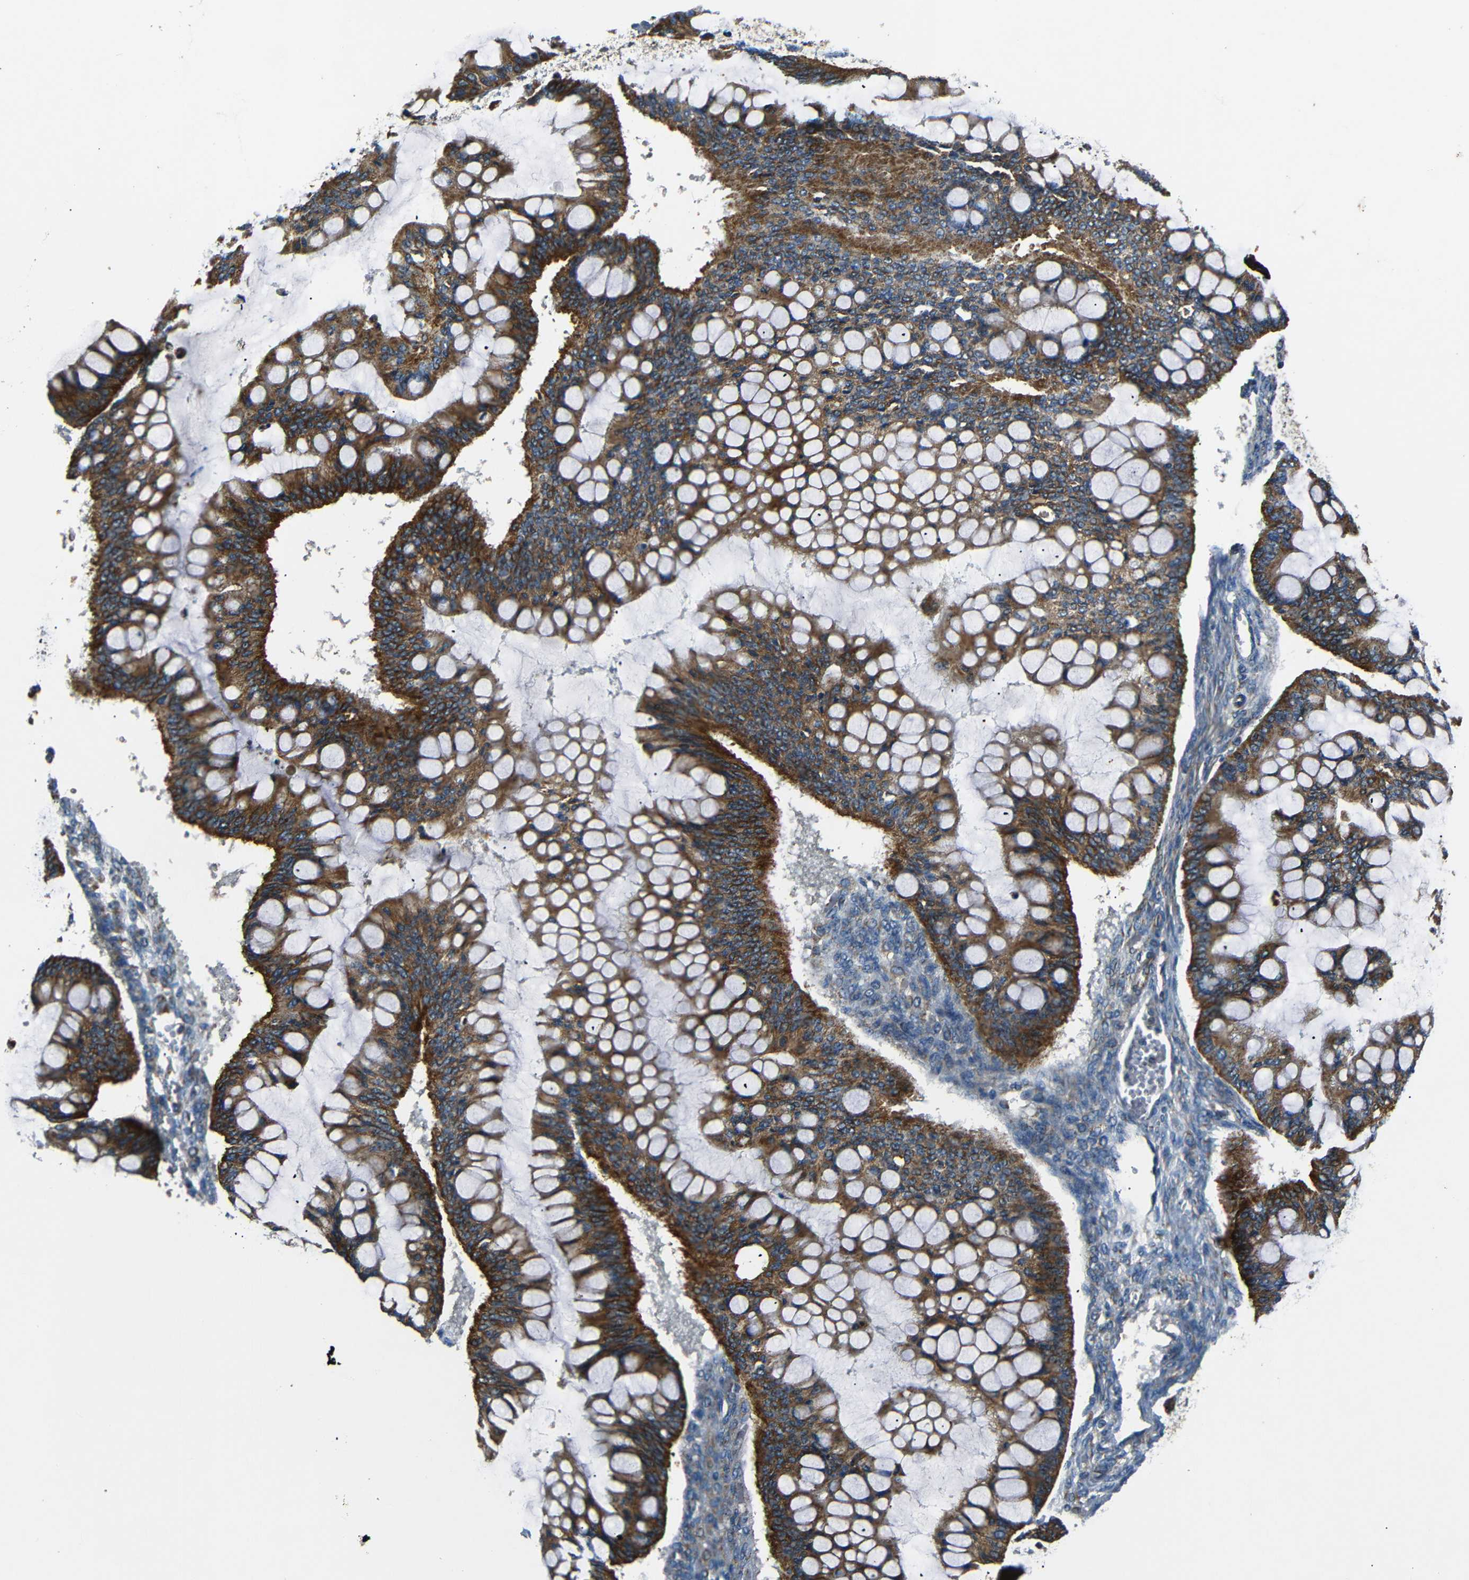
{"staining": {"intensity": "strong", "quantity": ">75%", "location": "cytoplasmic/membranous"}, "tissue": "ovarian cancer", "cell_type": "Tumor cells", "image_type": "cancer", "snomed": [{"axis": "morphology", "description": "Cystadenocarcinoma, mucinous, NOS"}, {"axis": "topography", "description": "Ovary"}], "caption": "Immunohistochemistry of mucinous cystadenocarcinoma (ovarian) shows high levels of strong cytoplasmic/membranous staining in about >75% of tumor cells.", "gene": "NETO2", "patient": {"sex": "female", "age": 73}}